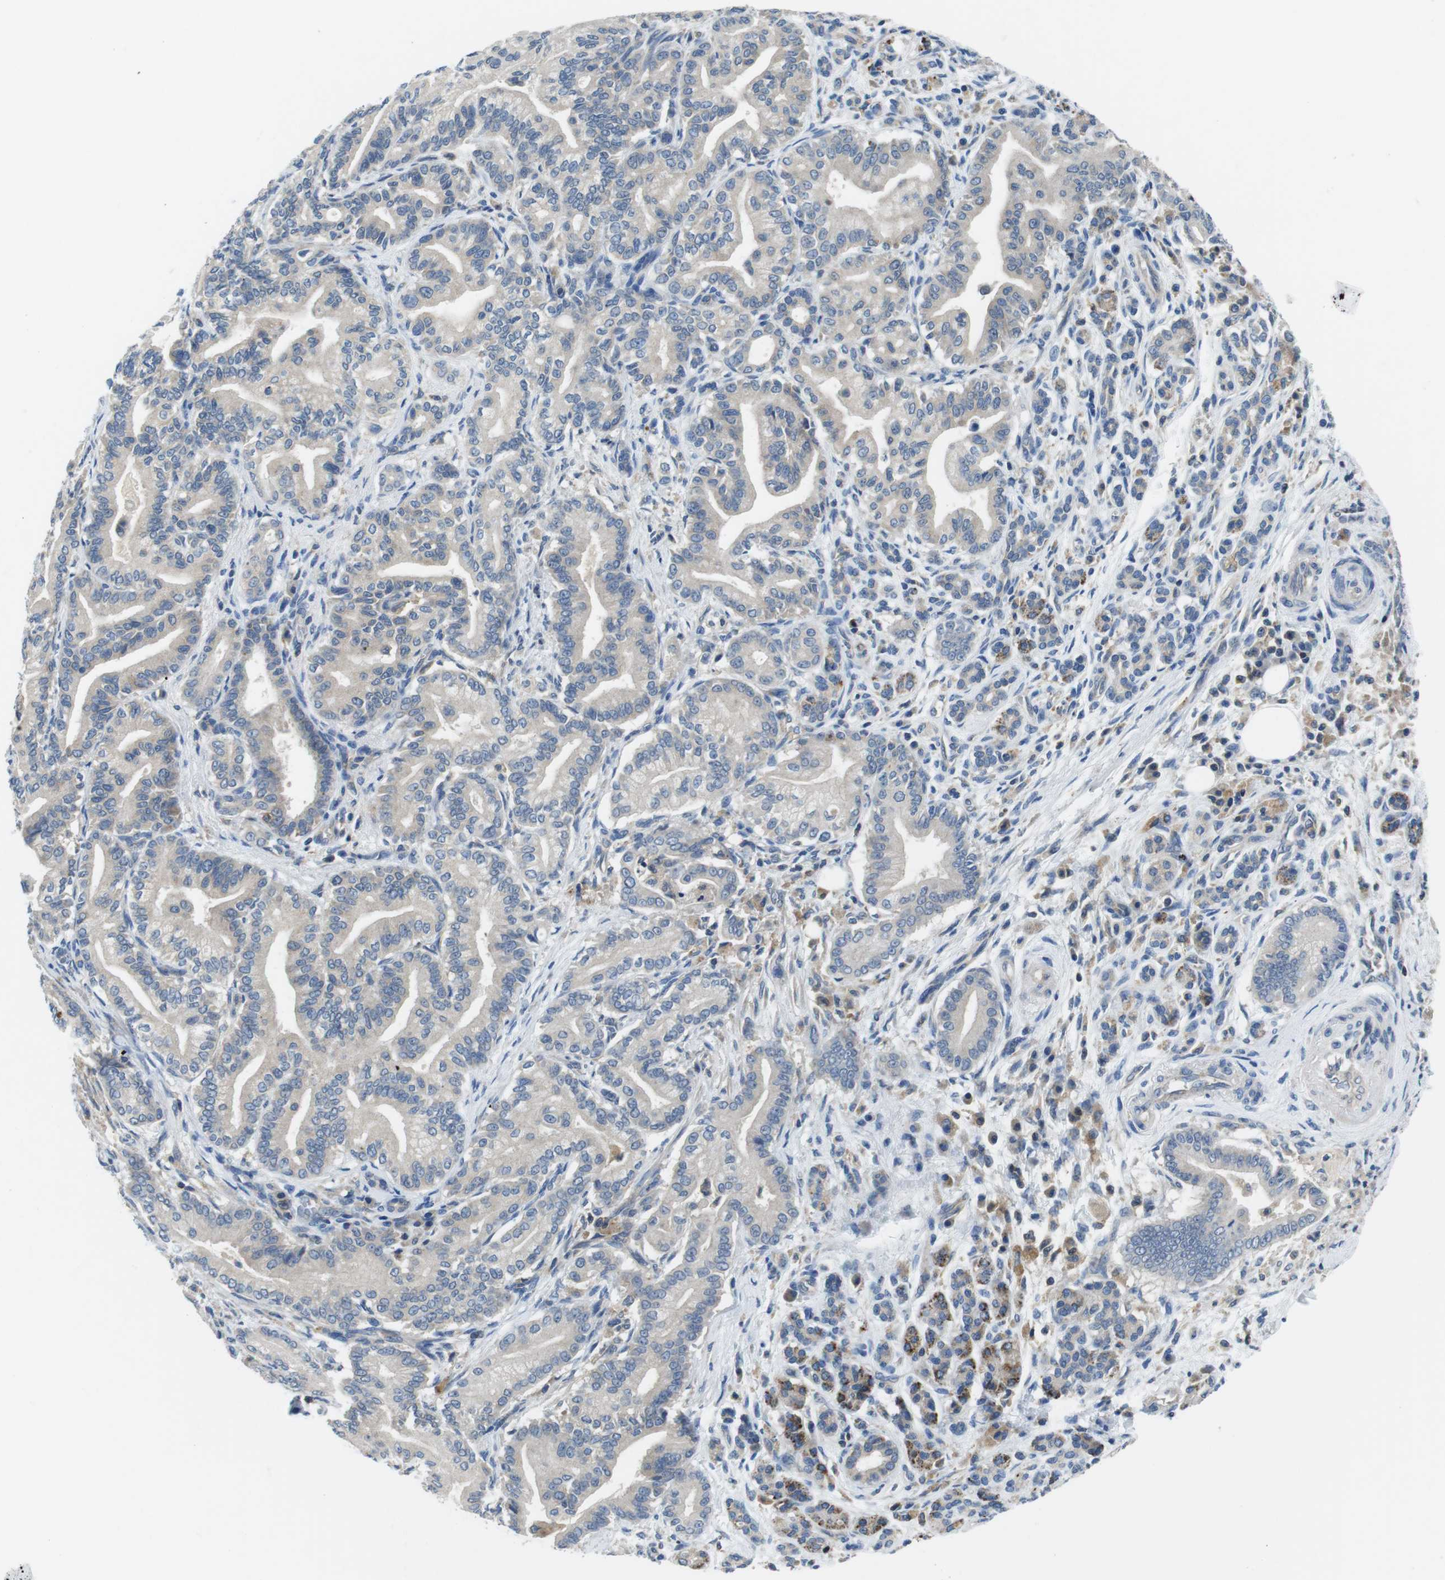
{"staining": {"intensity": "negative", "quantity": "none", "location": "none"}, "tissue": "pancreatic cancer", "cell_type": "Tumor cells", "image_type": "cancer", "snomed": [{"axis": "morphology", "description": "Normal tissue, NOS"}, {"axis": "morphology", "description": "Adenocarcinoma, NOS"}, {"axis": "topography", "description": "Pancreas"}], "caption": "This is an immunohistochemistry histopathology image of human pancreatic cancer (adenocarcinoma). There is no staining in tumor cells.", "gene": "PIK3CD", "patient": {"sex": "male", "age": 63}}